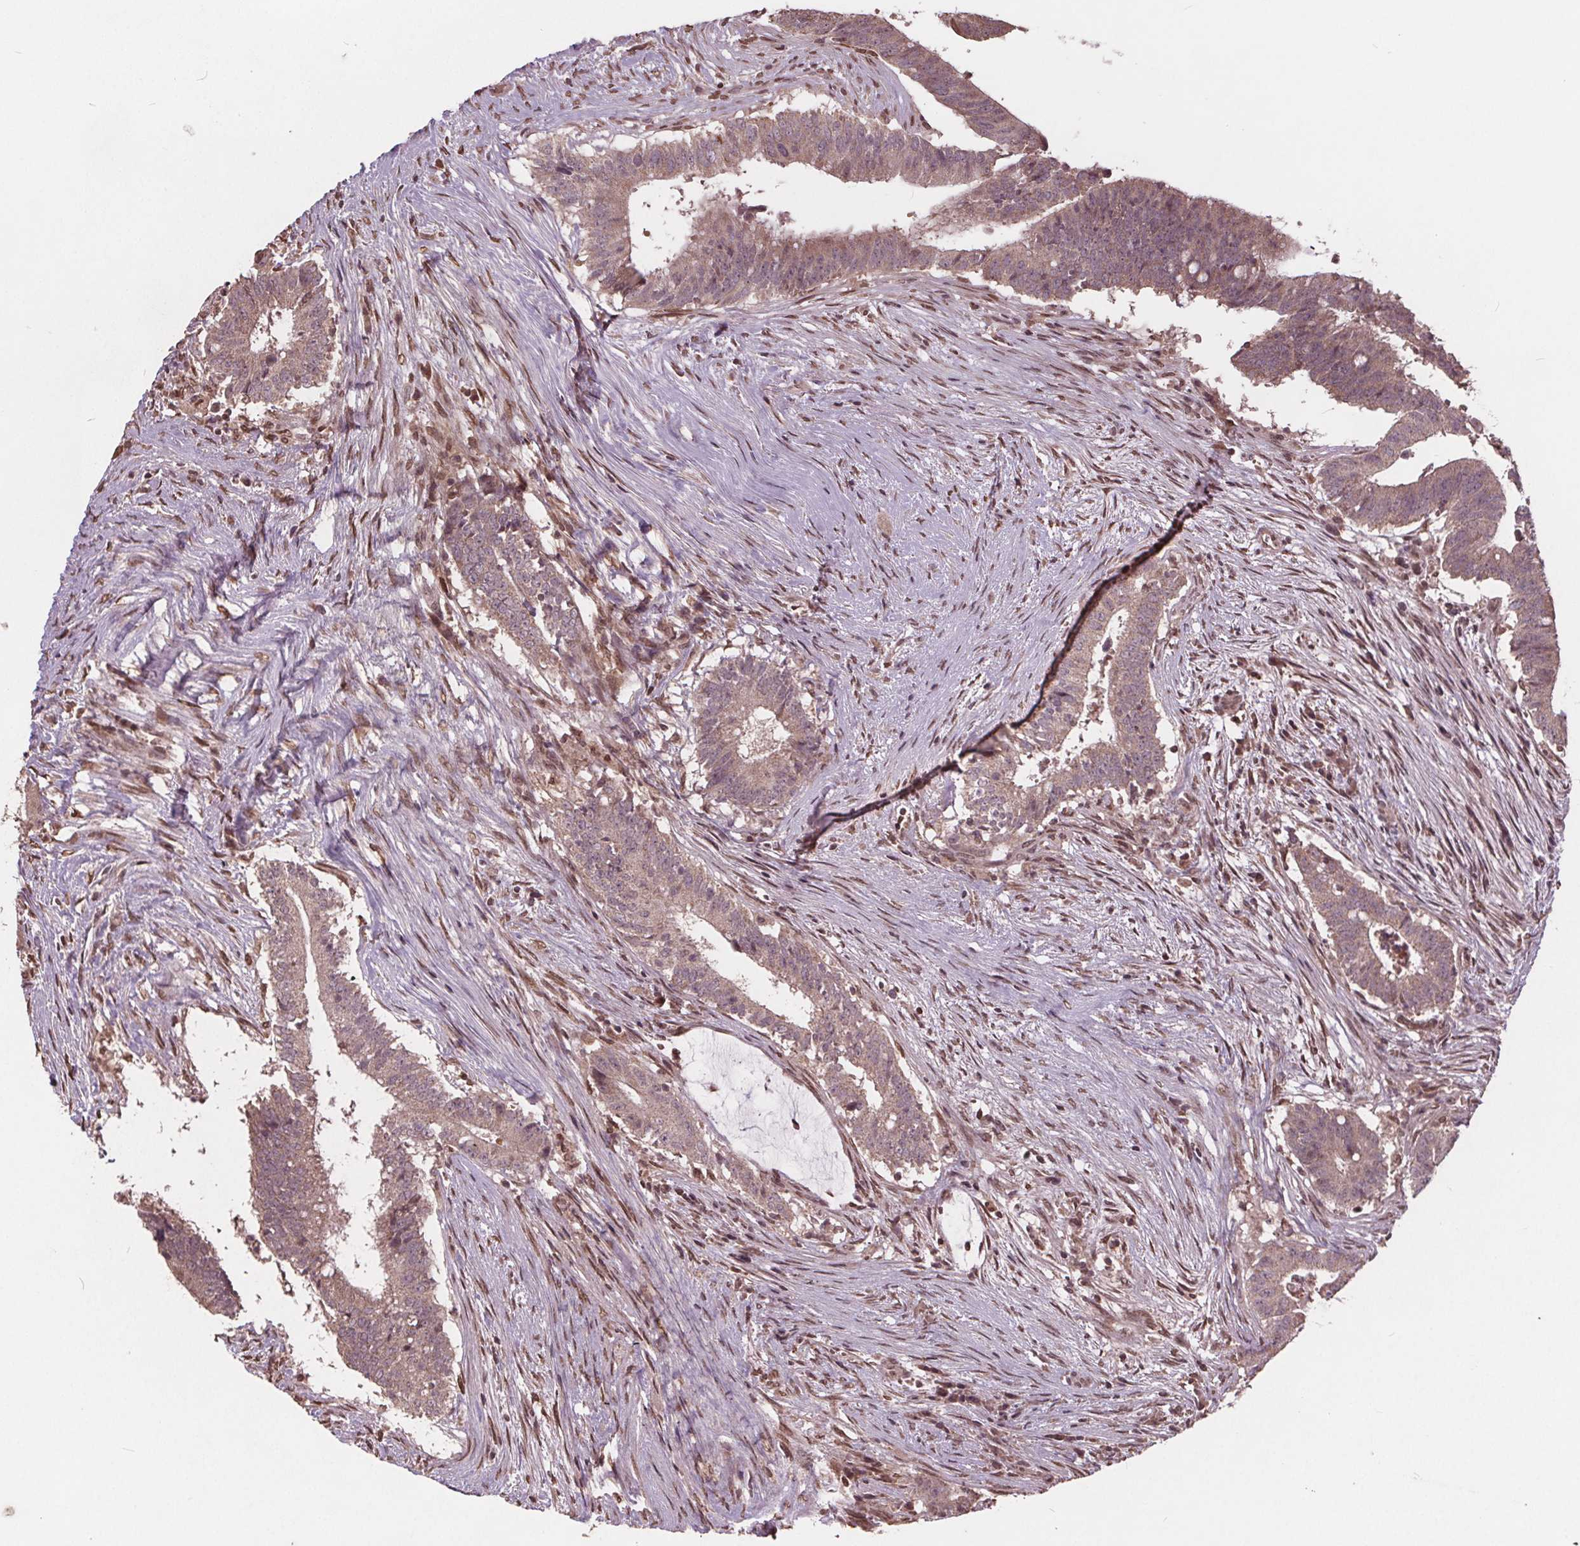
{"staining": {"intensity": "weak", "quantity": ">75%", "location": "cytoplasmic/membranous,nuclear"}, "tissue": "colorectal cancer", "cell_type": "Tumor cells", "image_type": "cancer", "snomed": [{"axis": "morphology", "description": "Adenocarcinoma, NOS"}, {"axis": "topography", "description": "Colon"}], "caption": "This photomicrograph reveals immunohistochemistry staining of colorectal cancer, with low weak cytoplasmic/membranous and nuclear staining in about >75% of tumor cells.", "gene": "HIF1AN", "patient": {"sex": "female", "age": 43}}